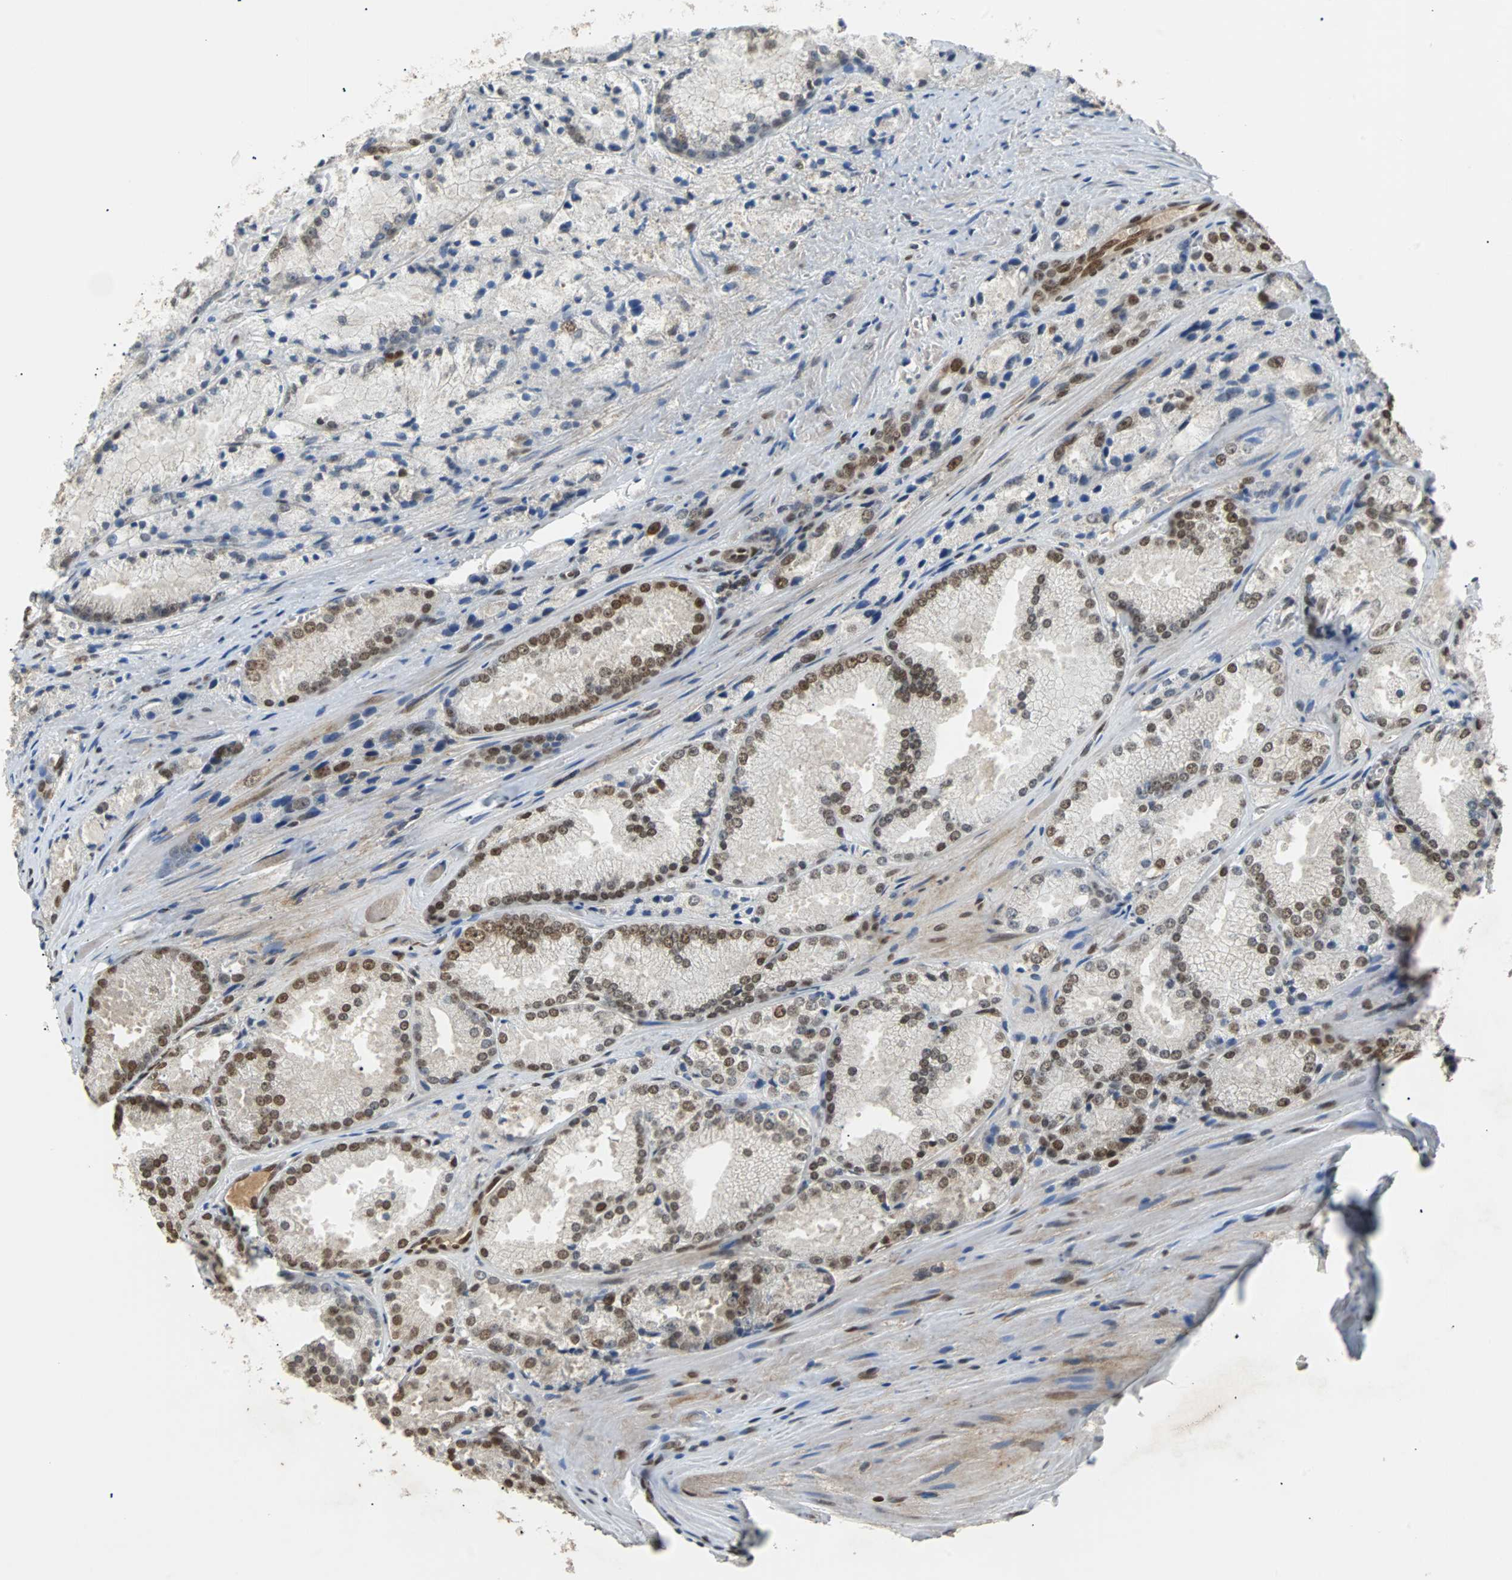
{"staining": {"intensity": "moderate", "quantity": "25%-75%", "location": "nuclear"}, "tissue": "prostate cancer", "cell_type": "Tumor cells", "image_type": "cancer", "snomed": [{"axis": "morphology", "description": "Adenocarcinoma, Low grade"}, {"axis": "topography", "description": "Prostate"}], "caption": "This image displays IHC staining of prostate adenocarcinoma (low-grade), with medium moderate nuclear expression in about 25%-75% of tumor cells.", "gene": "PHC1", "patient": {"sex": "male", "age": 64}}